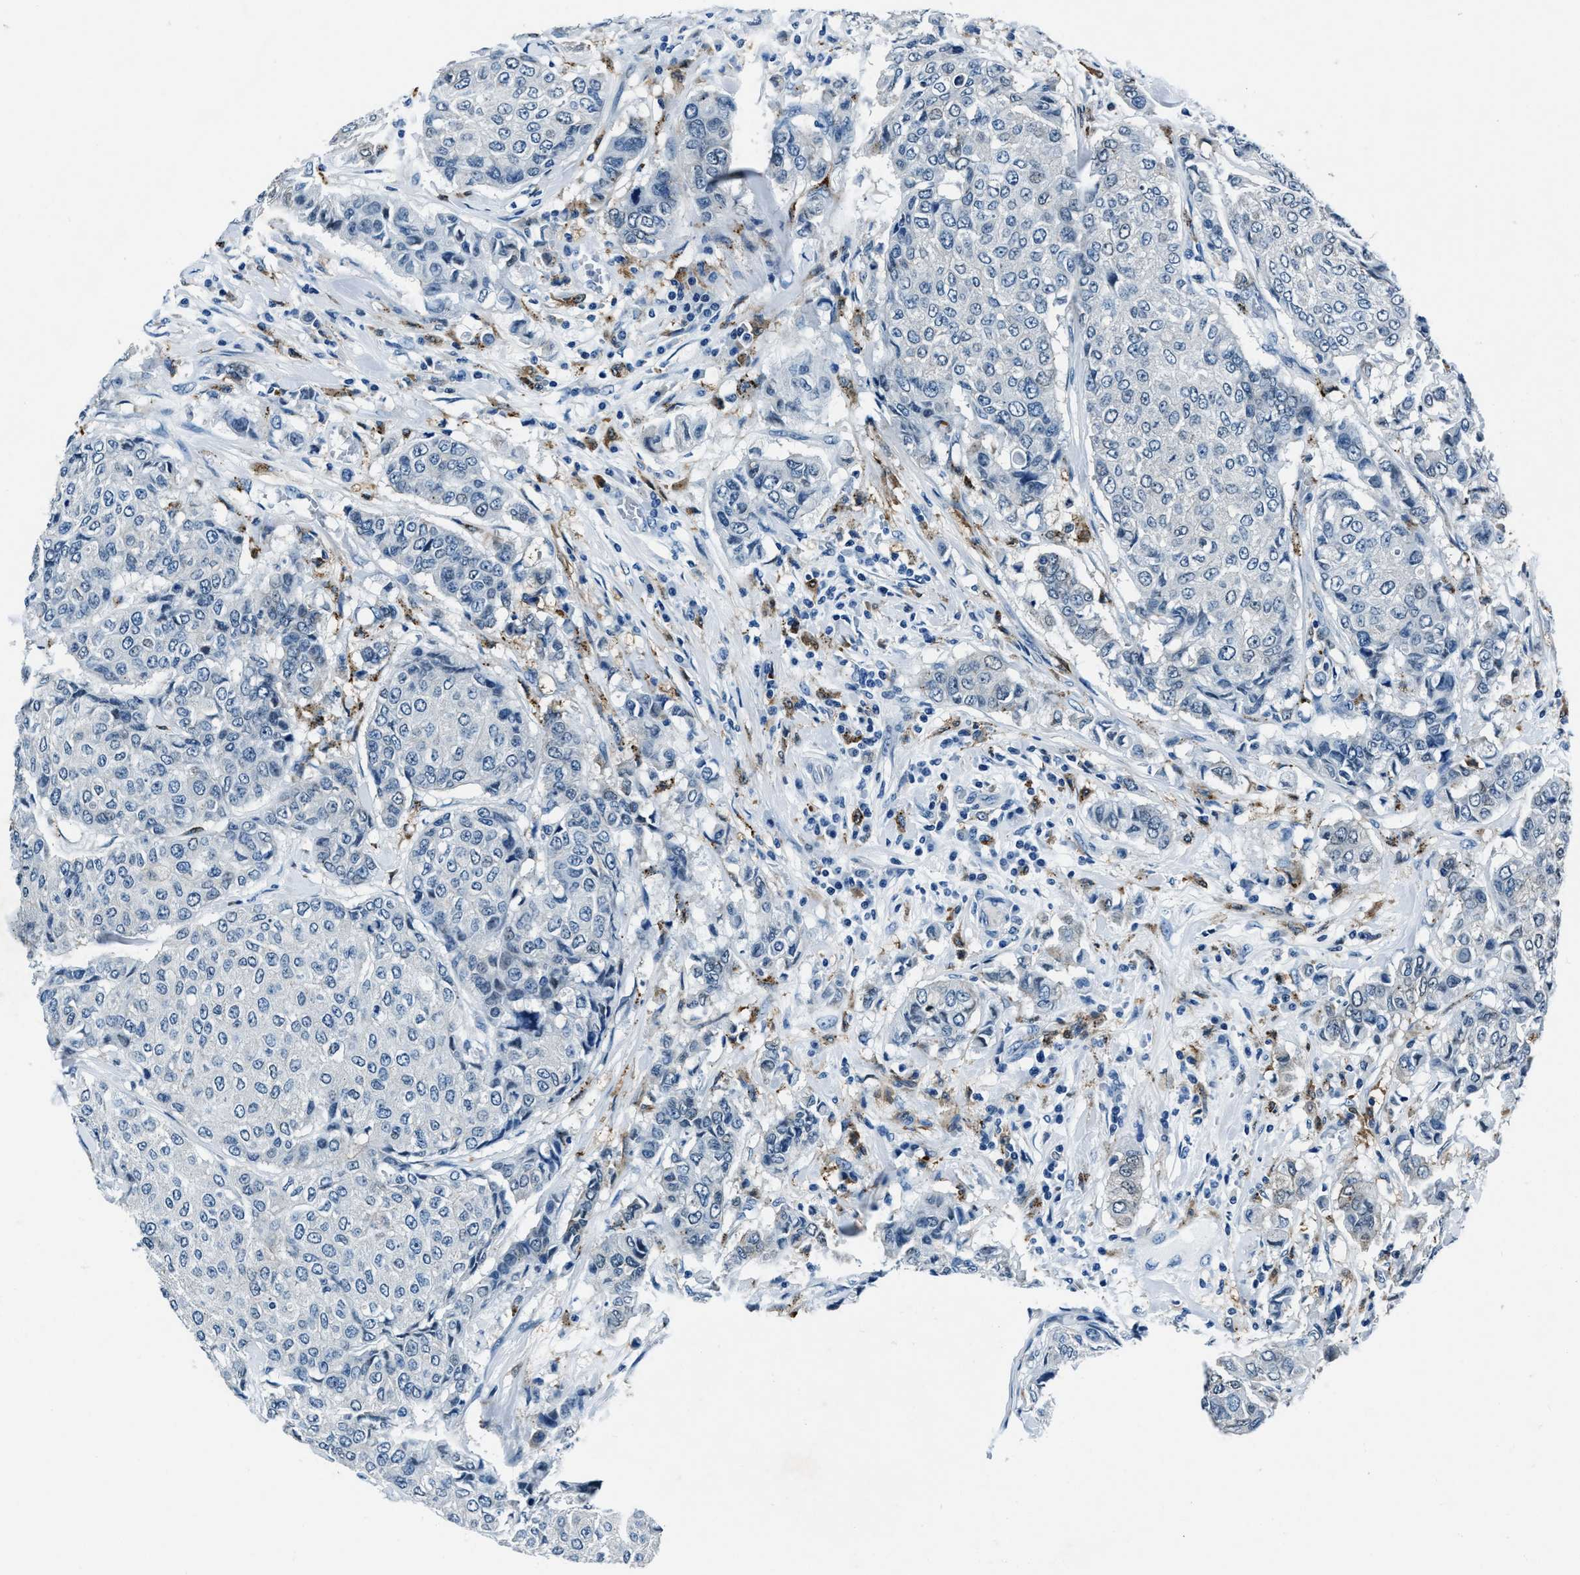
{"staining": {"intensity": "negative", "quantity": "none", "location": "none"}, "tissue": "breast cancer", "cell_type": "Tumor cells", "image_type": "cancer", "snomed": [{"axis": "morphology", "description": "Duct carcinoma"}, {"axis": "topography", "description": "Breast"}], "caption": "Immunohistochemistry histopathology image of breast cancer stained for a protein (brown), which reveals no staining in tumor cells.", "gene": "PTPDC1", "patient": {"sex": "female", "age": 27}}